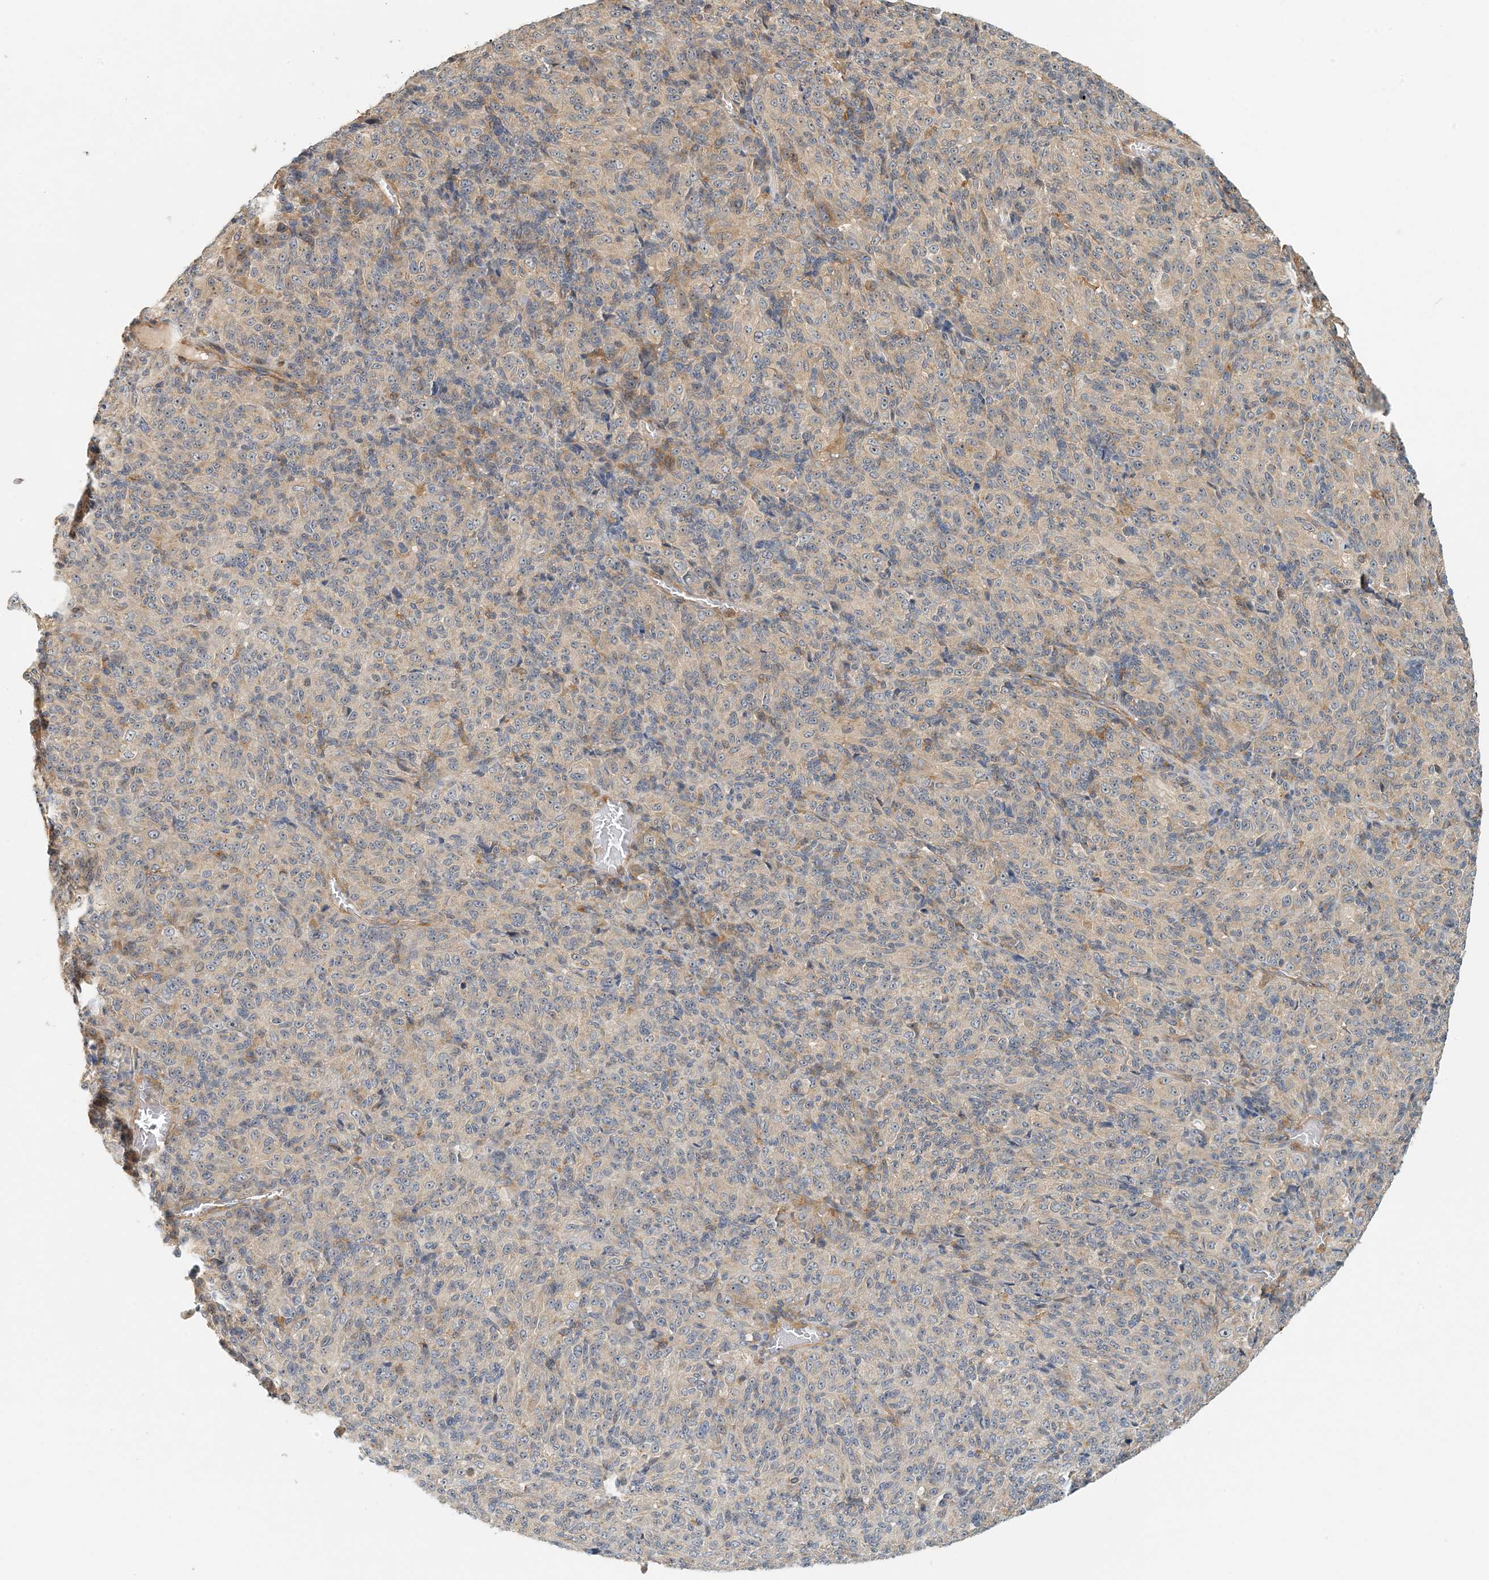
{"staining": {"intensity": "negative", "quantity": "none", "location": "none"}, "tissue": "melanoma", "cell_type": "Tumor cells", "image_type": "cancer", "snomed": [{"axis": "morphology", "description": "Malignant melanoma, Metastatic site"}, {"axis": "topography", "description": "Brain"}], "caption": "Immunohistochemistry (IHC) image of neoplastic tissue: human malignant melanoma (metastatic site) stained with DAB reveals no significant protein expression in tumor cells.", "gene": "COLEC11", "patient": {"sex": "female", "age": 56}}